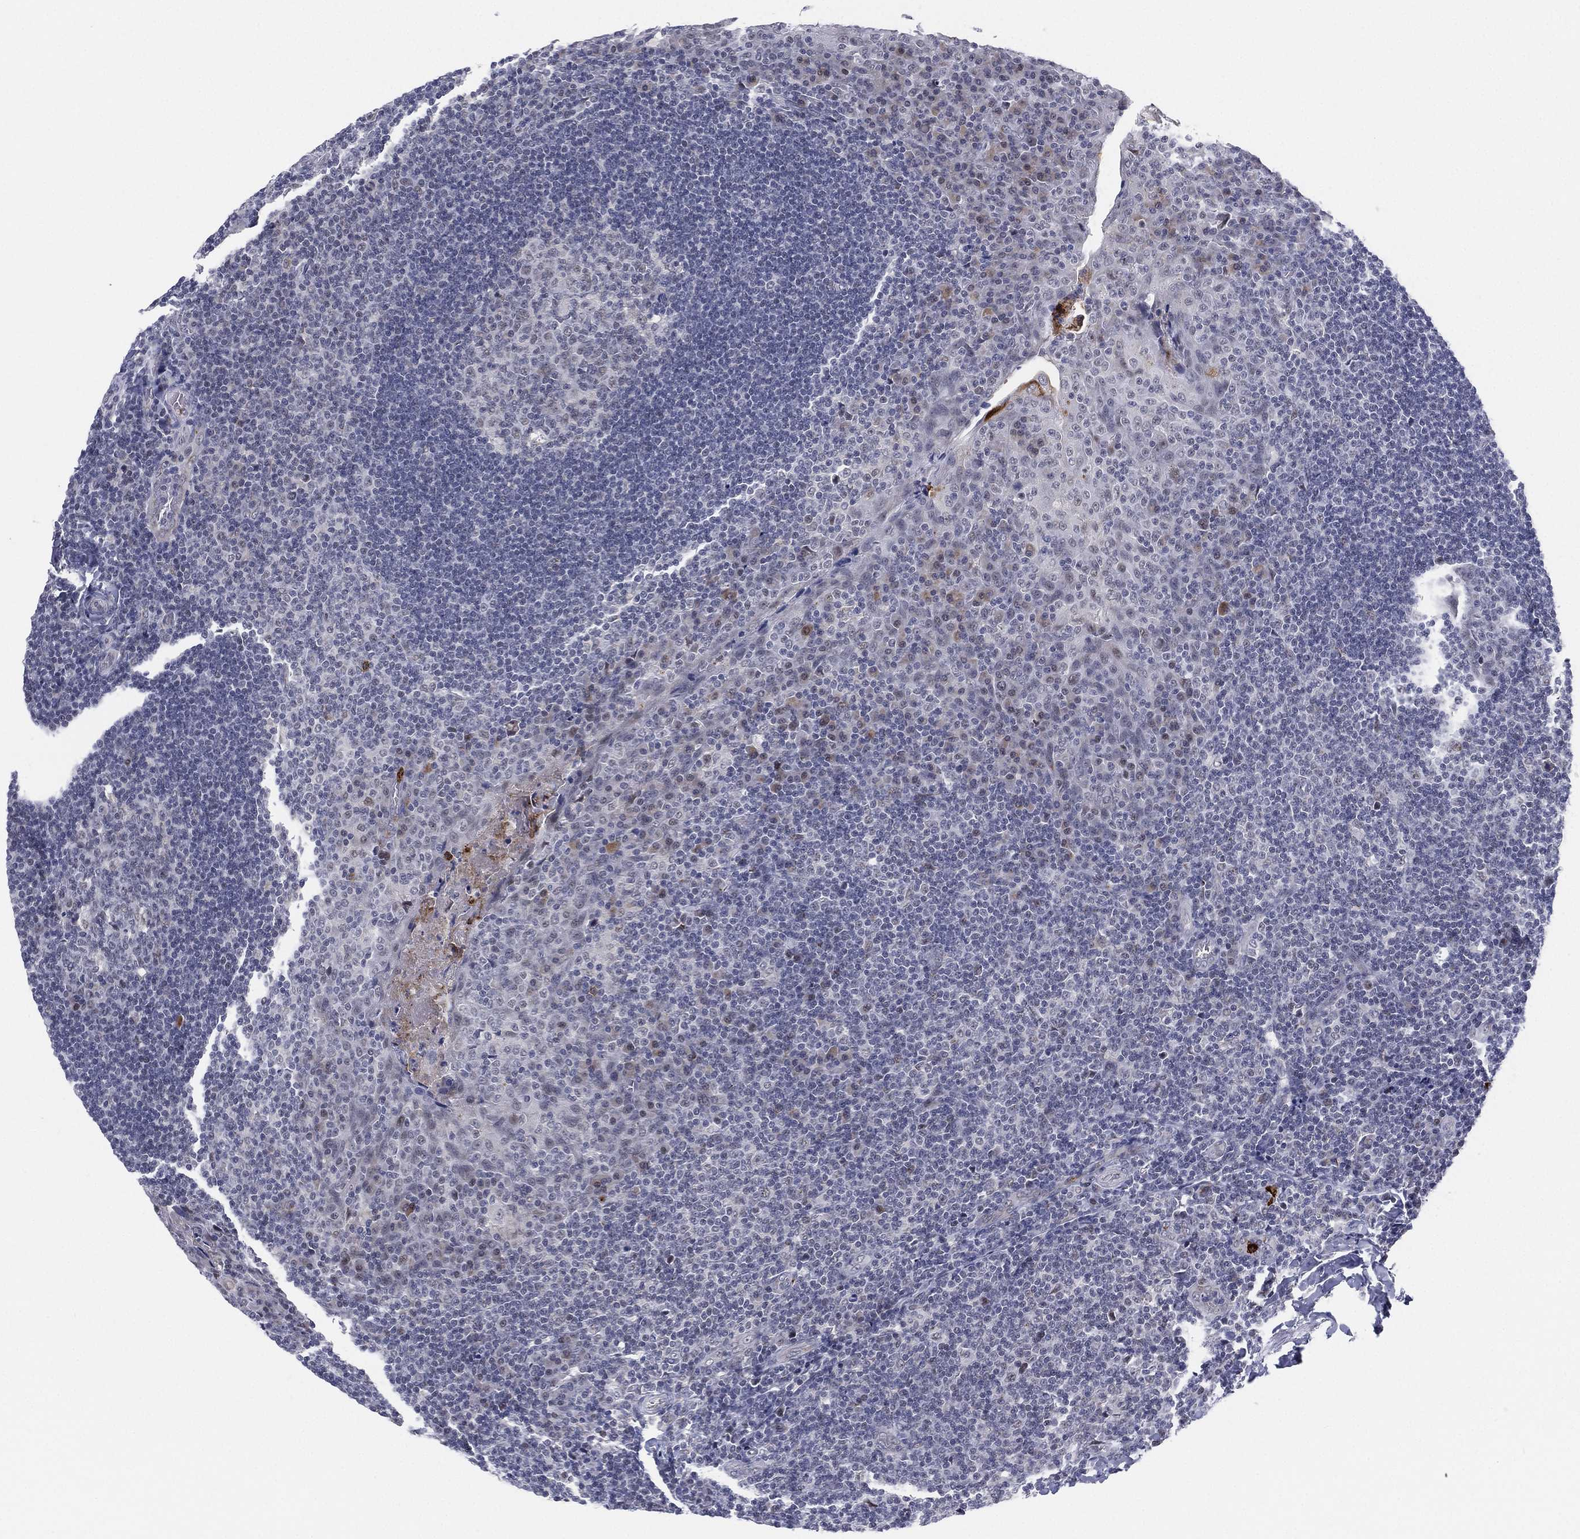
{"staining": {"intensity": "negative", "quantity": "none", "location": "none"}, "tissue": "tonsil", "cell_type": "Germinal center cells", "image_type": "normal", "snomed": [{"axis": "morphology", "description": "Normal tissue, NOS"}, {"axis": "topography", "description": "Tonsil"}], "caption": "IHC image of benign tonsil: human tonsil stained with DAB shows no significant protein positivity in germinal center cells. (Stains: DAB immunohistochemistry with hematoxylin counter stain, Microscopy: brightfield microscopy at high magnification).", "gene": "CD177", "patient": {"sex": "male", "age": 17}}